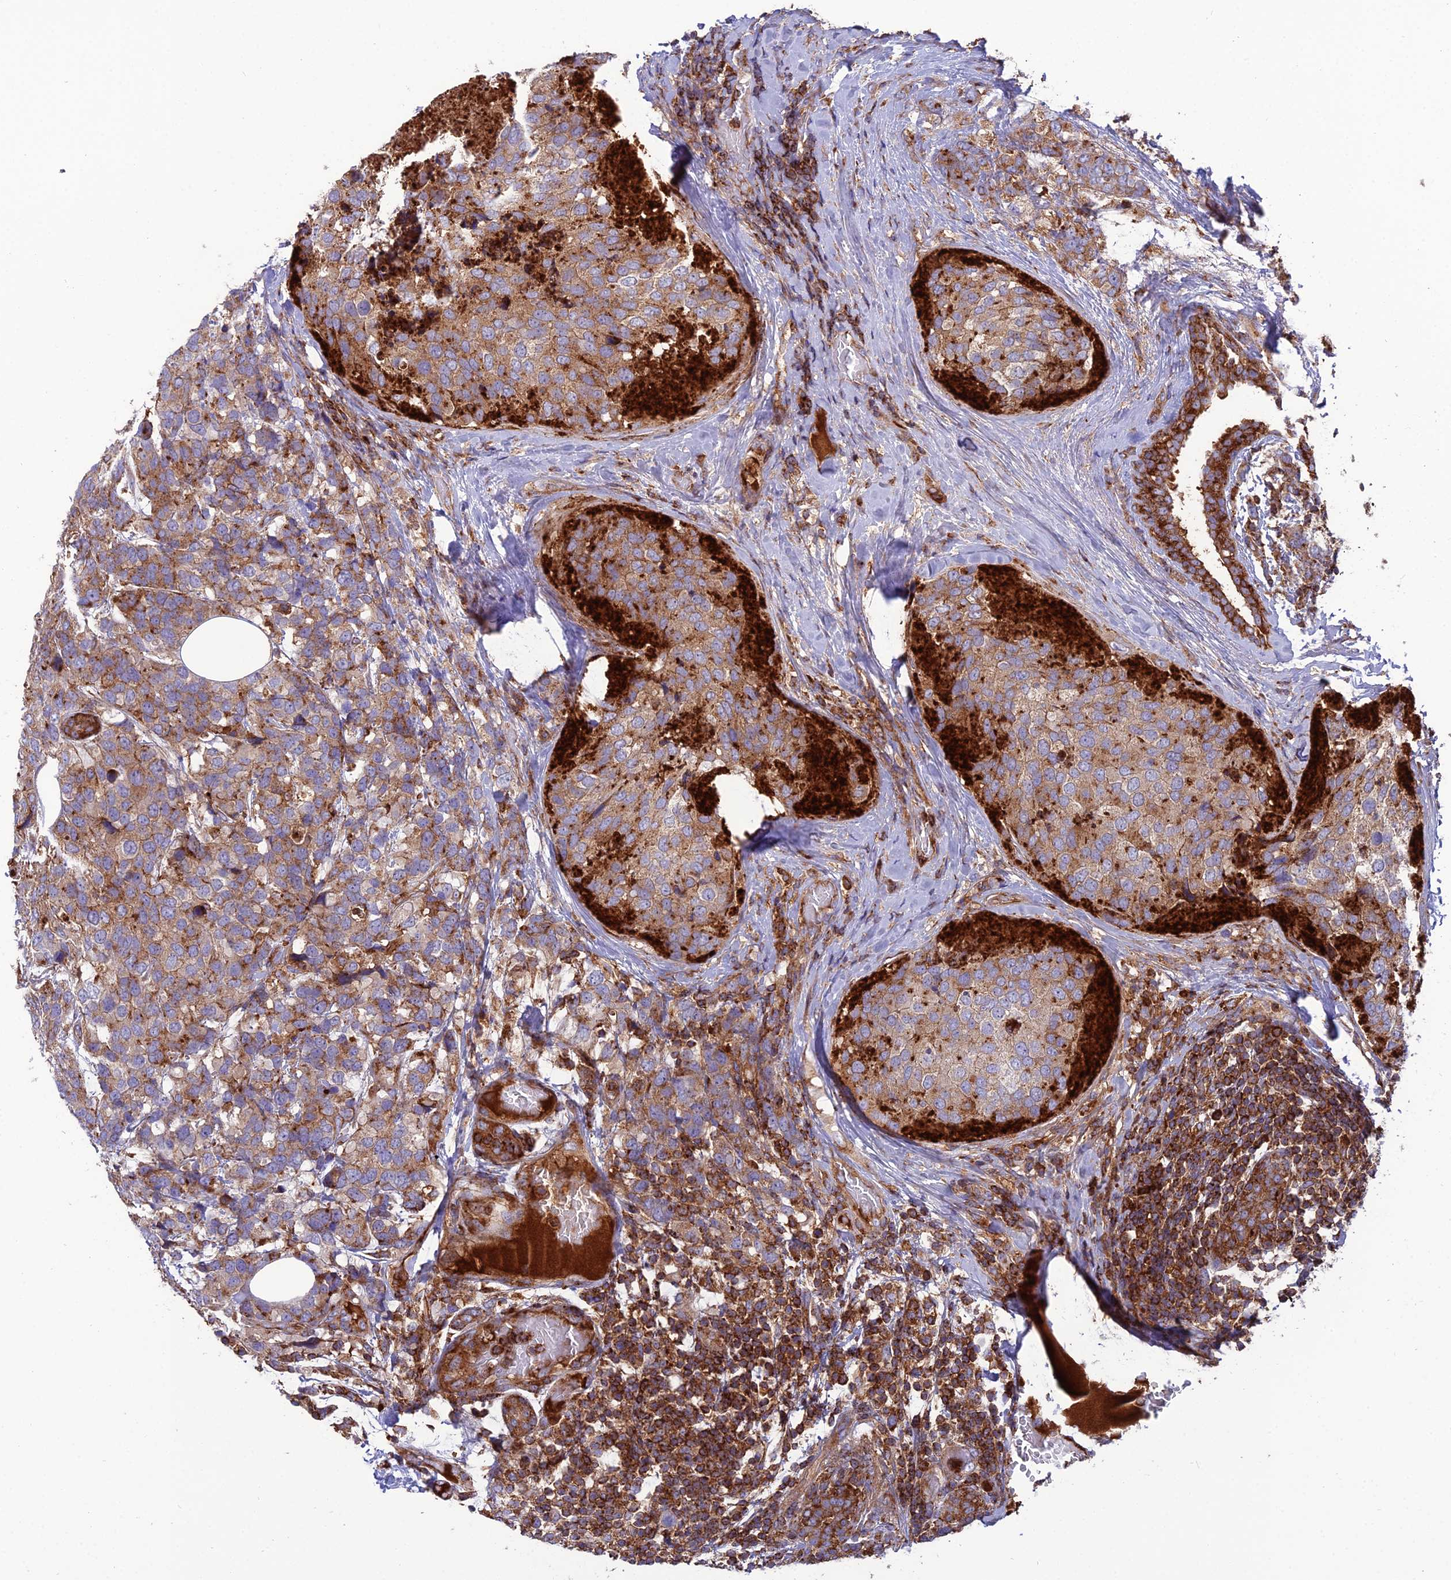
{"staining": {"intensity": "moderate", "quantity": ">75%", "location": "cytoplasmic/membranous"}, "tissue": "breast cancer", "cell_type": "Tumor cells", "image_type": "cancer", "snomed": [{"axis": "morphology", "description": "Lobular carcinoma"}, {"axis": "topography", "description": "Breast"}], "caption": "Moderate cytoplasmic/membranous protein staining is seen in about >75% of tumor cells in breast cancer.", "gene": "LNPEP", "patient": {"sex": "female", "age": 59}}